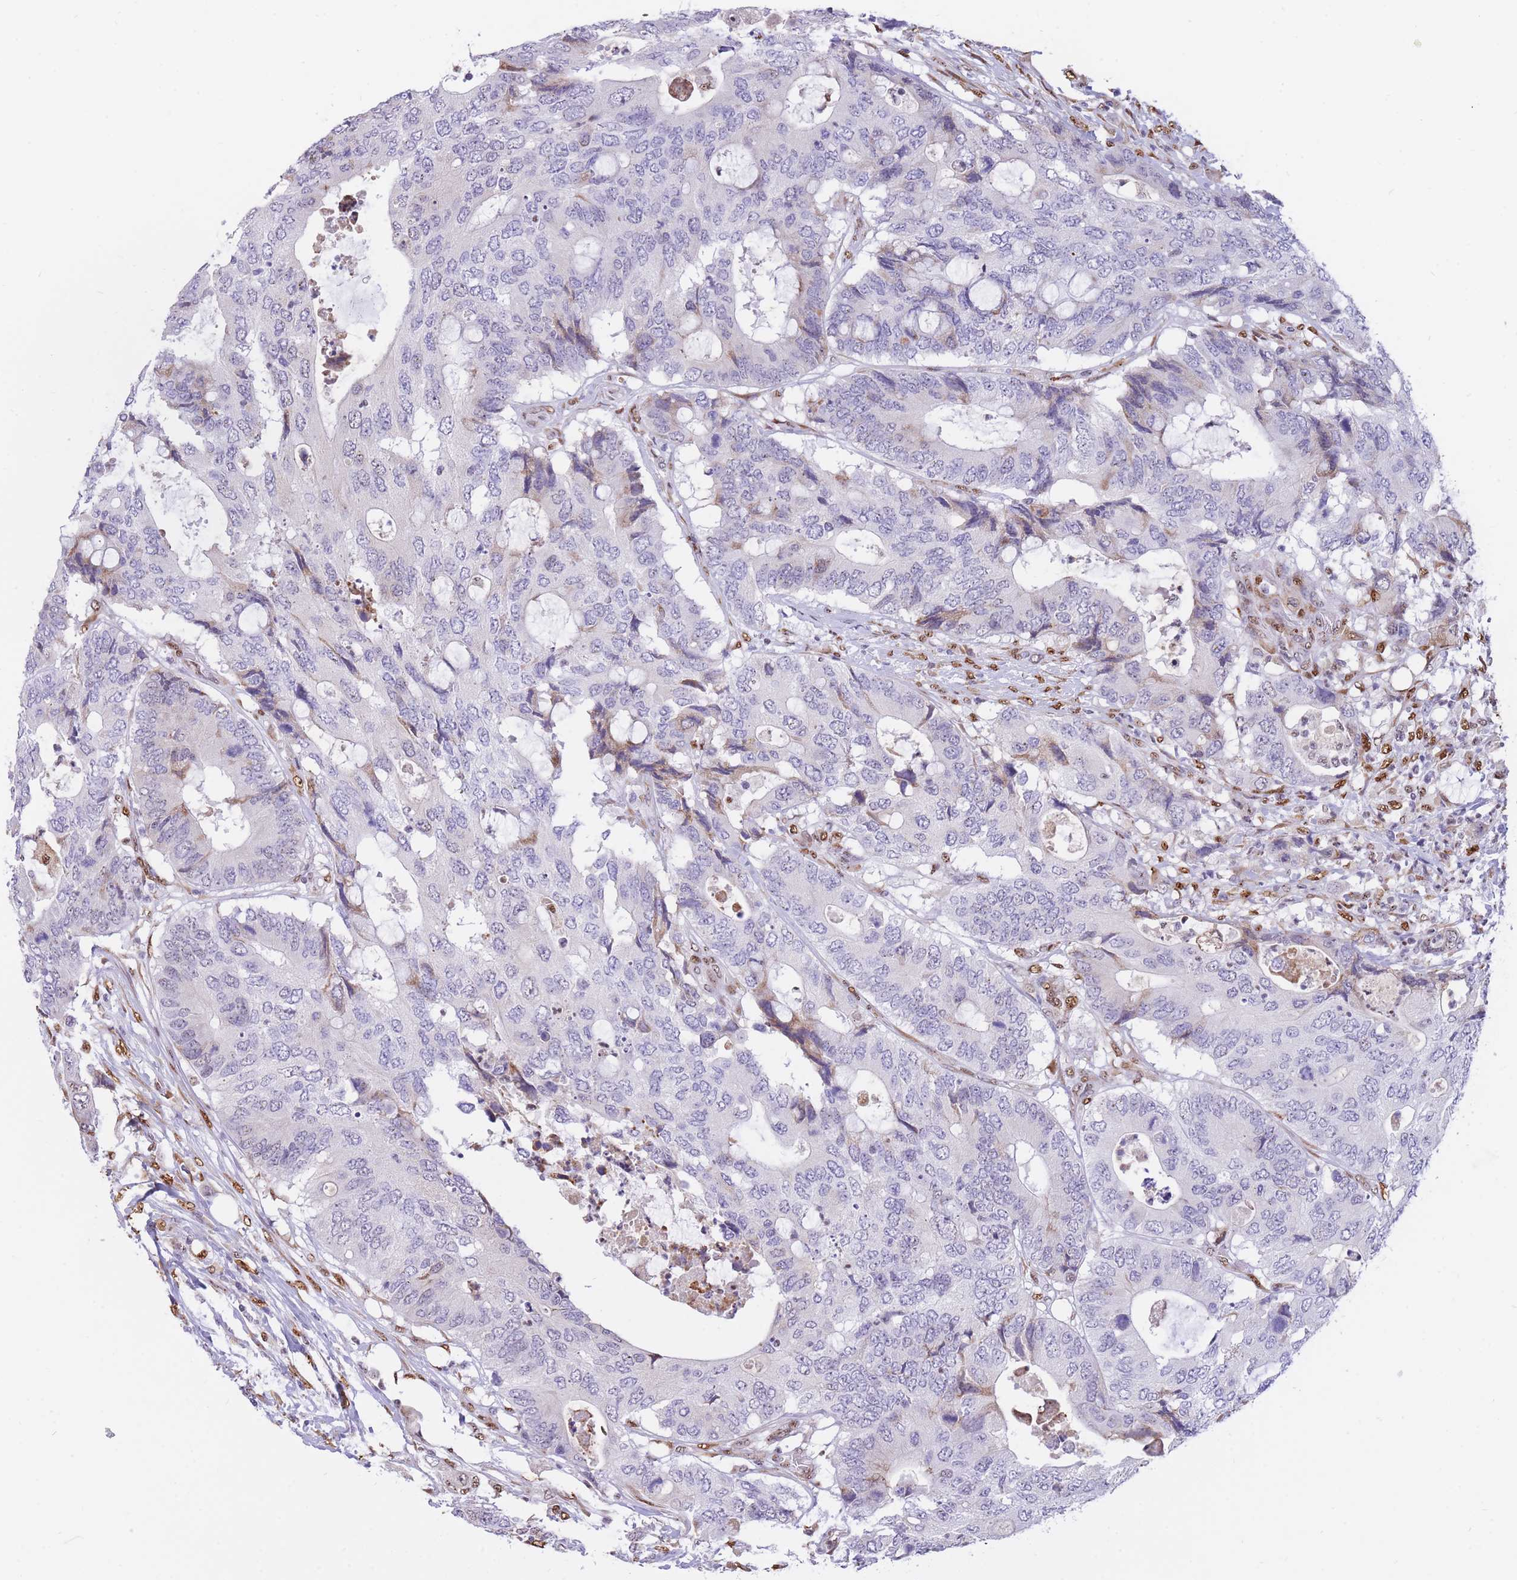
{"staining": {"intensity": "negative", "quantity": "none", "location": "none"}, "tissue": "colorectal cancer", "cell_type": "Tumor cells", "image_type": "cancer", "snomed": [{"axis": "morphology", "description": "Adenocarcinoma, NOS"}, {"axis": "topography", "description": "Colon"}], "caption": "Immunohistochemical staining of human colorectal adenocarcinoma displays no significant positivity in tumor cells.", "gene": "FAM153A", "patient": {"sex": "male", "age": 71}}